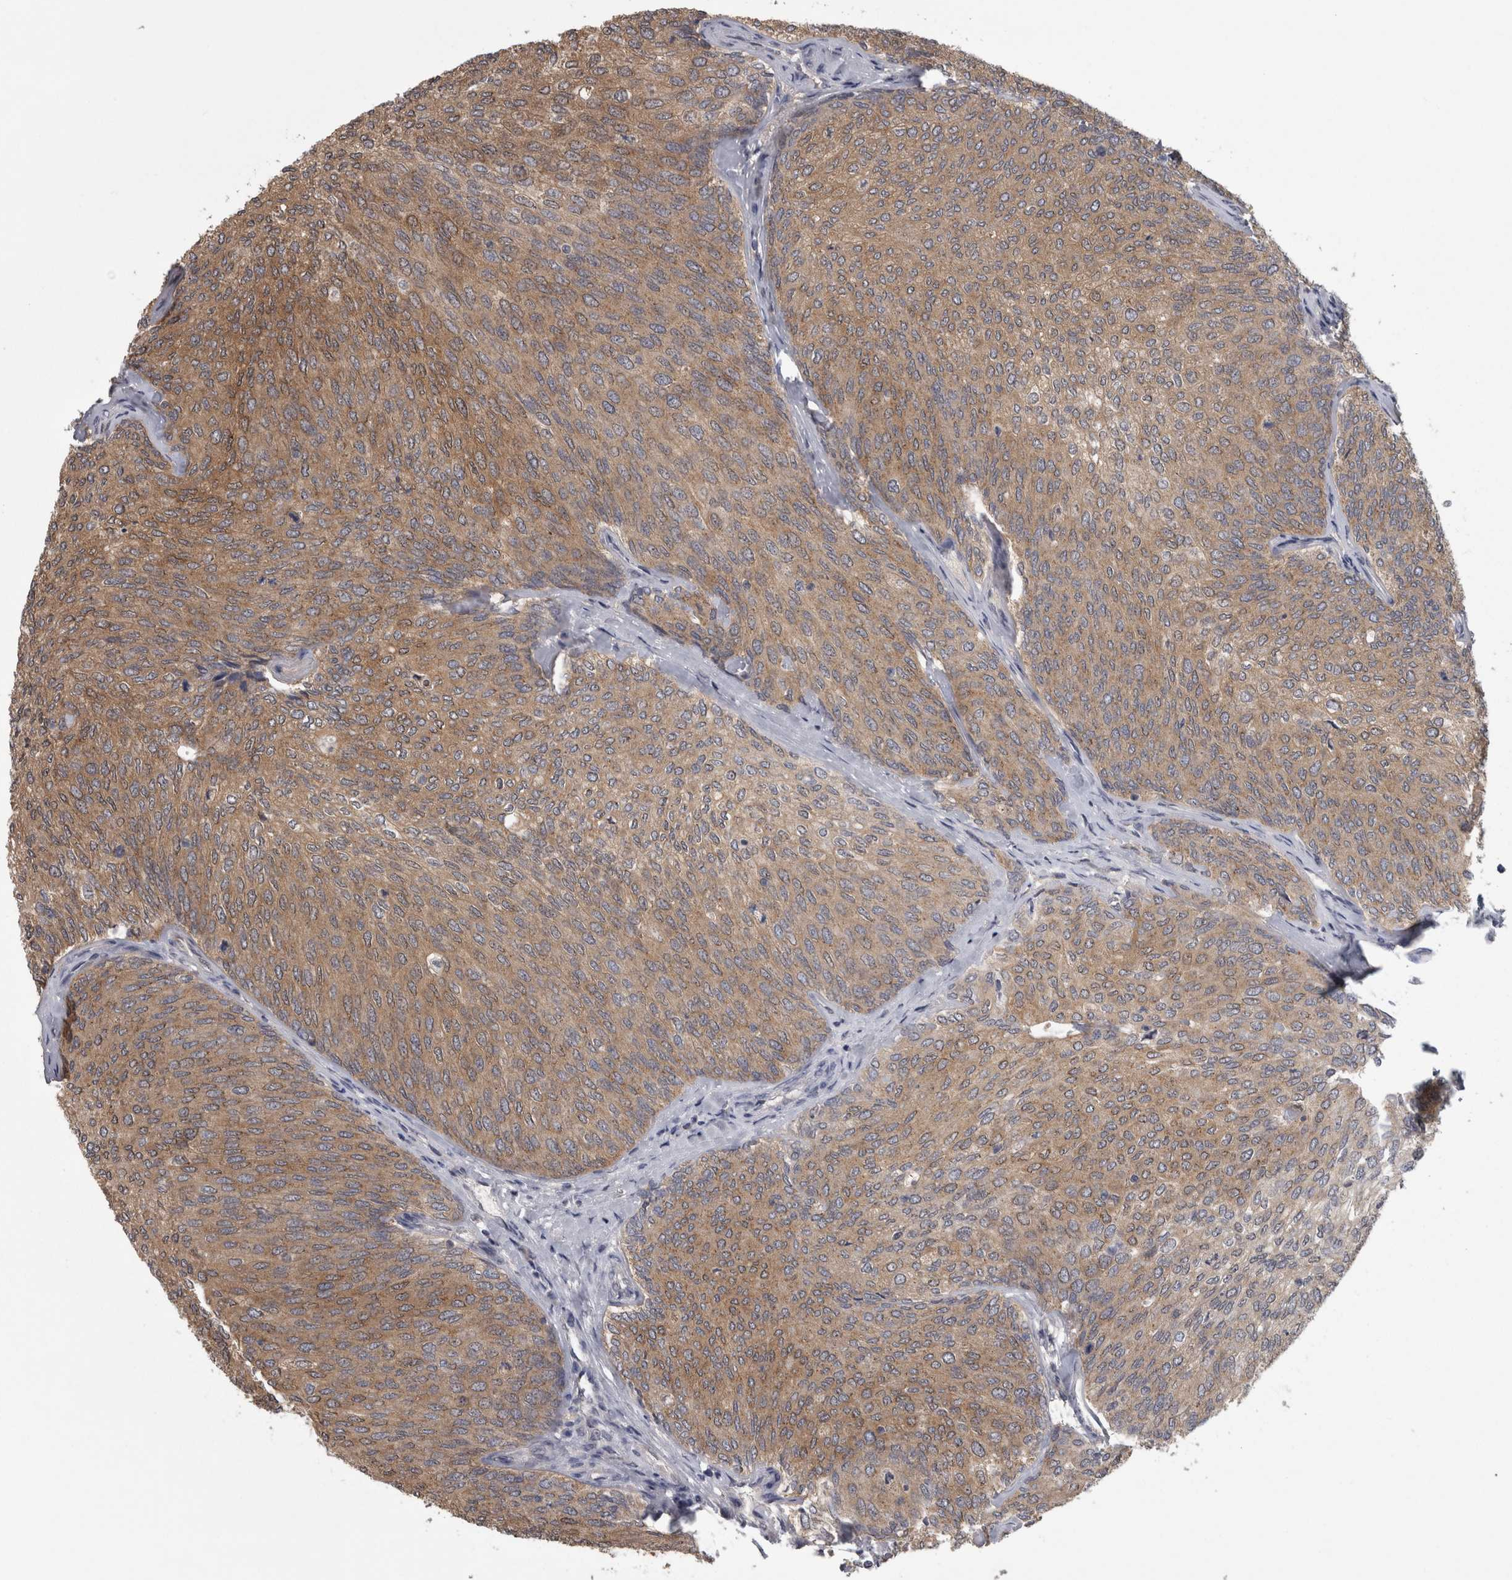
{"staining": {"intensity": "moderate", "quantity": ">75%", "location": "cytoplasmic/membranous"}, "tissue": "urothelial cancer", "cell_type": "Tumor cells", "image_type": "cancer", "snomed": [{"axis": "morphology", "description": "Urothelial carcinoma, Low grade"}, {"axis": "topography", "description": "Urinary bladder"}], "caption": "Immunohistochemical staining of urothelial cancer shows medium levels of moderate cytoplasmic/membranous protein staining in about >75% of tumor cells.", "gene": "APRT", "patient": {"sex": "female", "age": 79}}